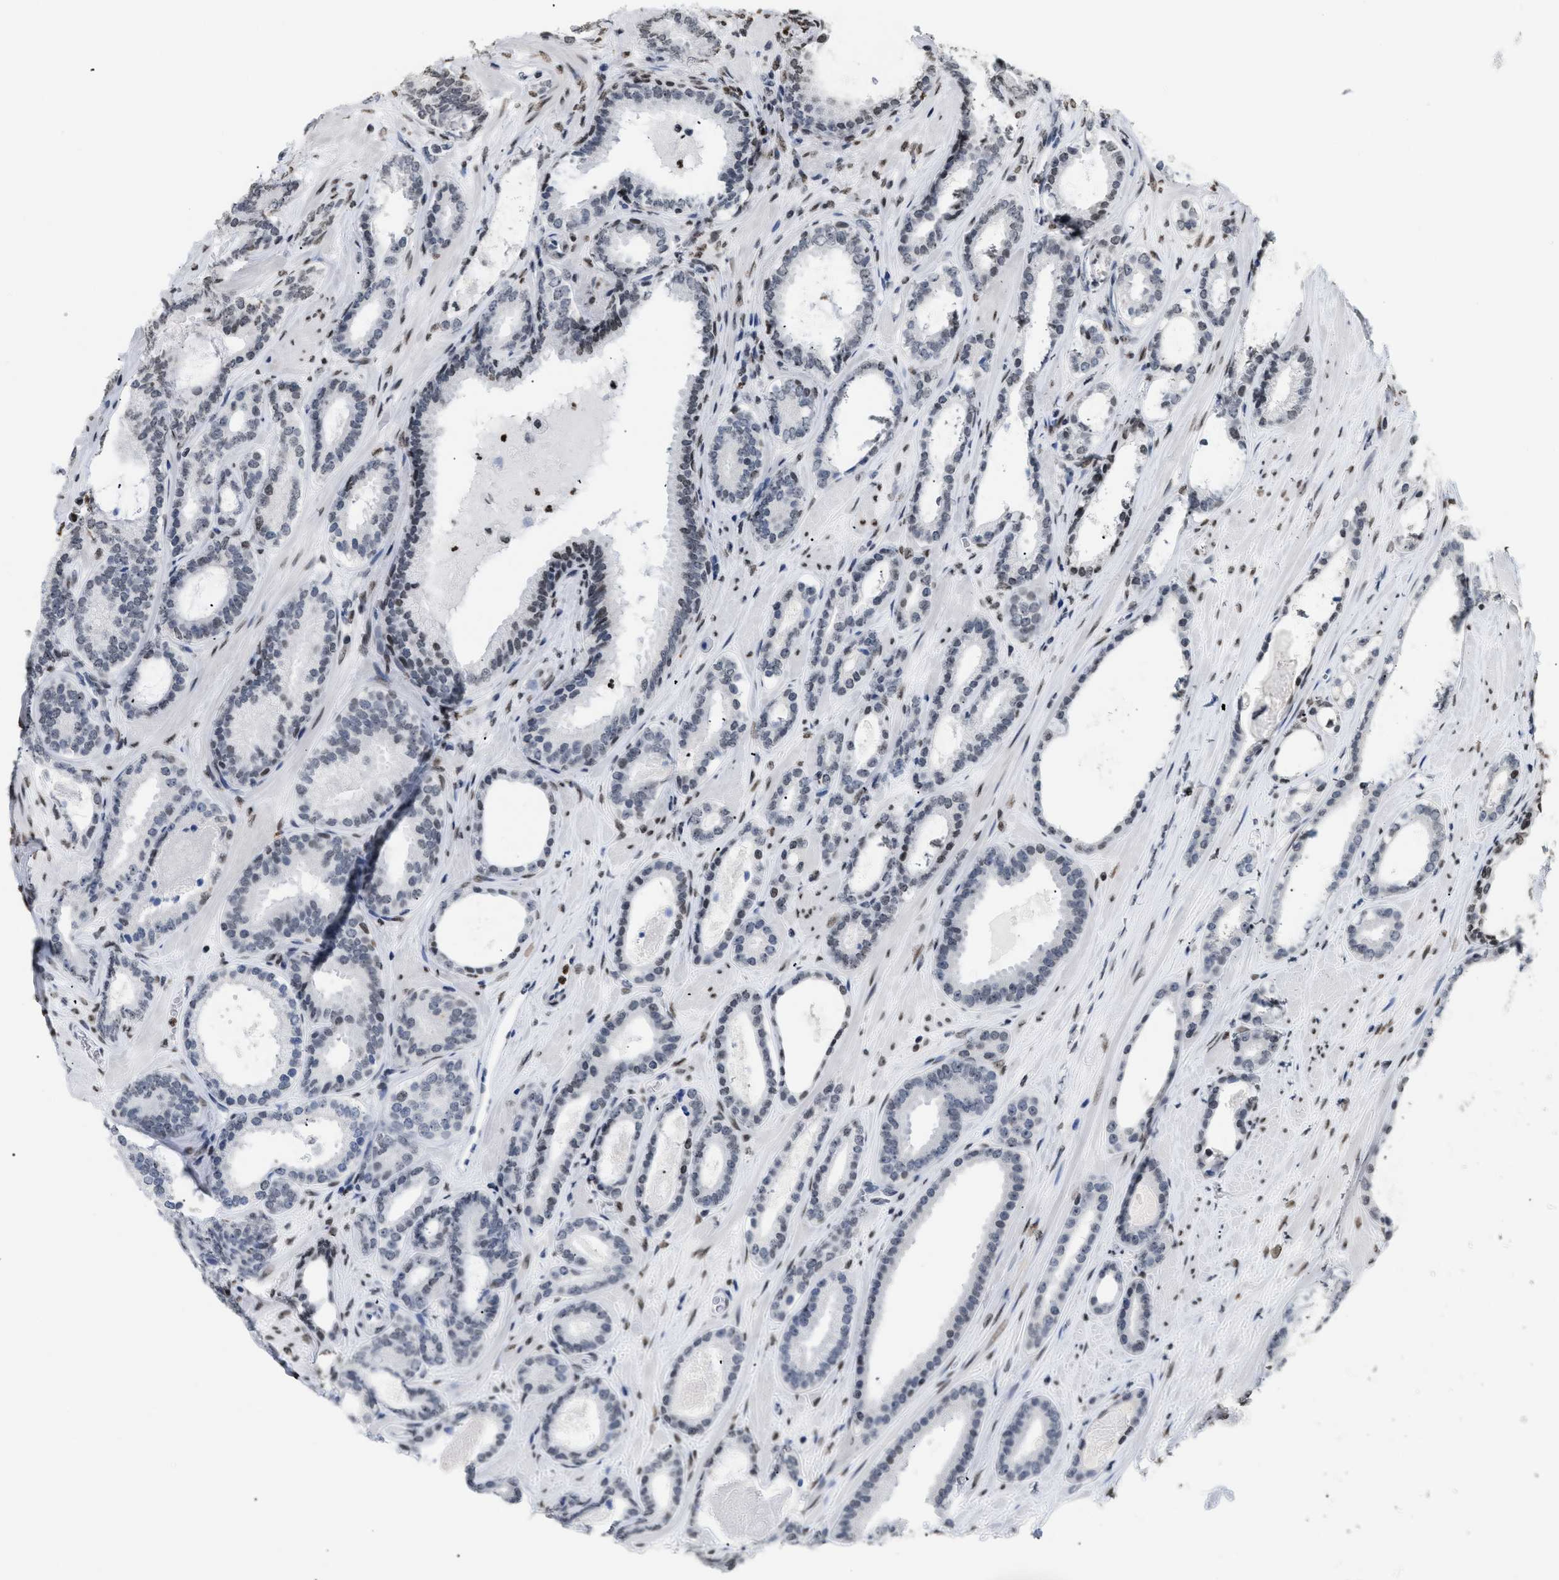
{"staining": {"intensity": "negative", "quantity": "none", "location": "none"}, "tissue": "prostate cancer", "cell_type": "Tumor cells", "image_type": "cancer", "snomed": [{"axis": "morphology", "description": "Adenocarcinoma, High grade"}, {"axis": "topography", "description": "Prostate"}], "caption": "Immunohistochemistry (IHC) image of prostate cancer stained for a protein (brown), which reveals no expression in tumor cells.", "gene": "HMGN2", "patient": {"sex": "male", "age": 60}}